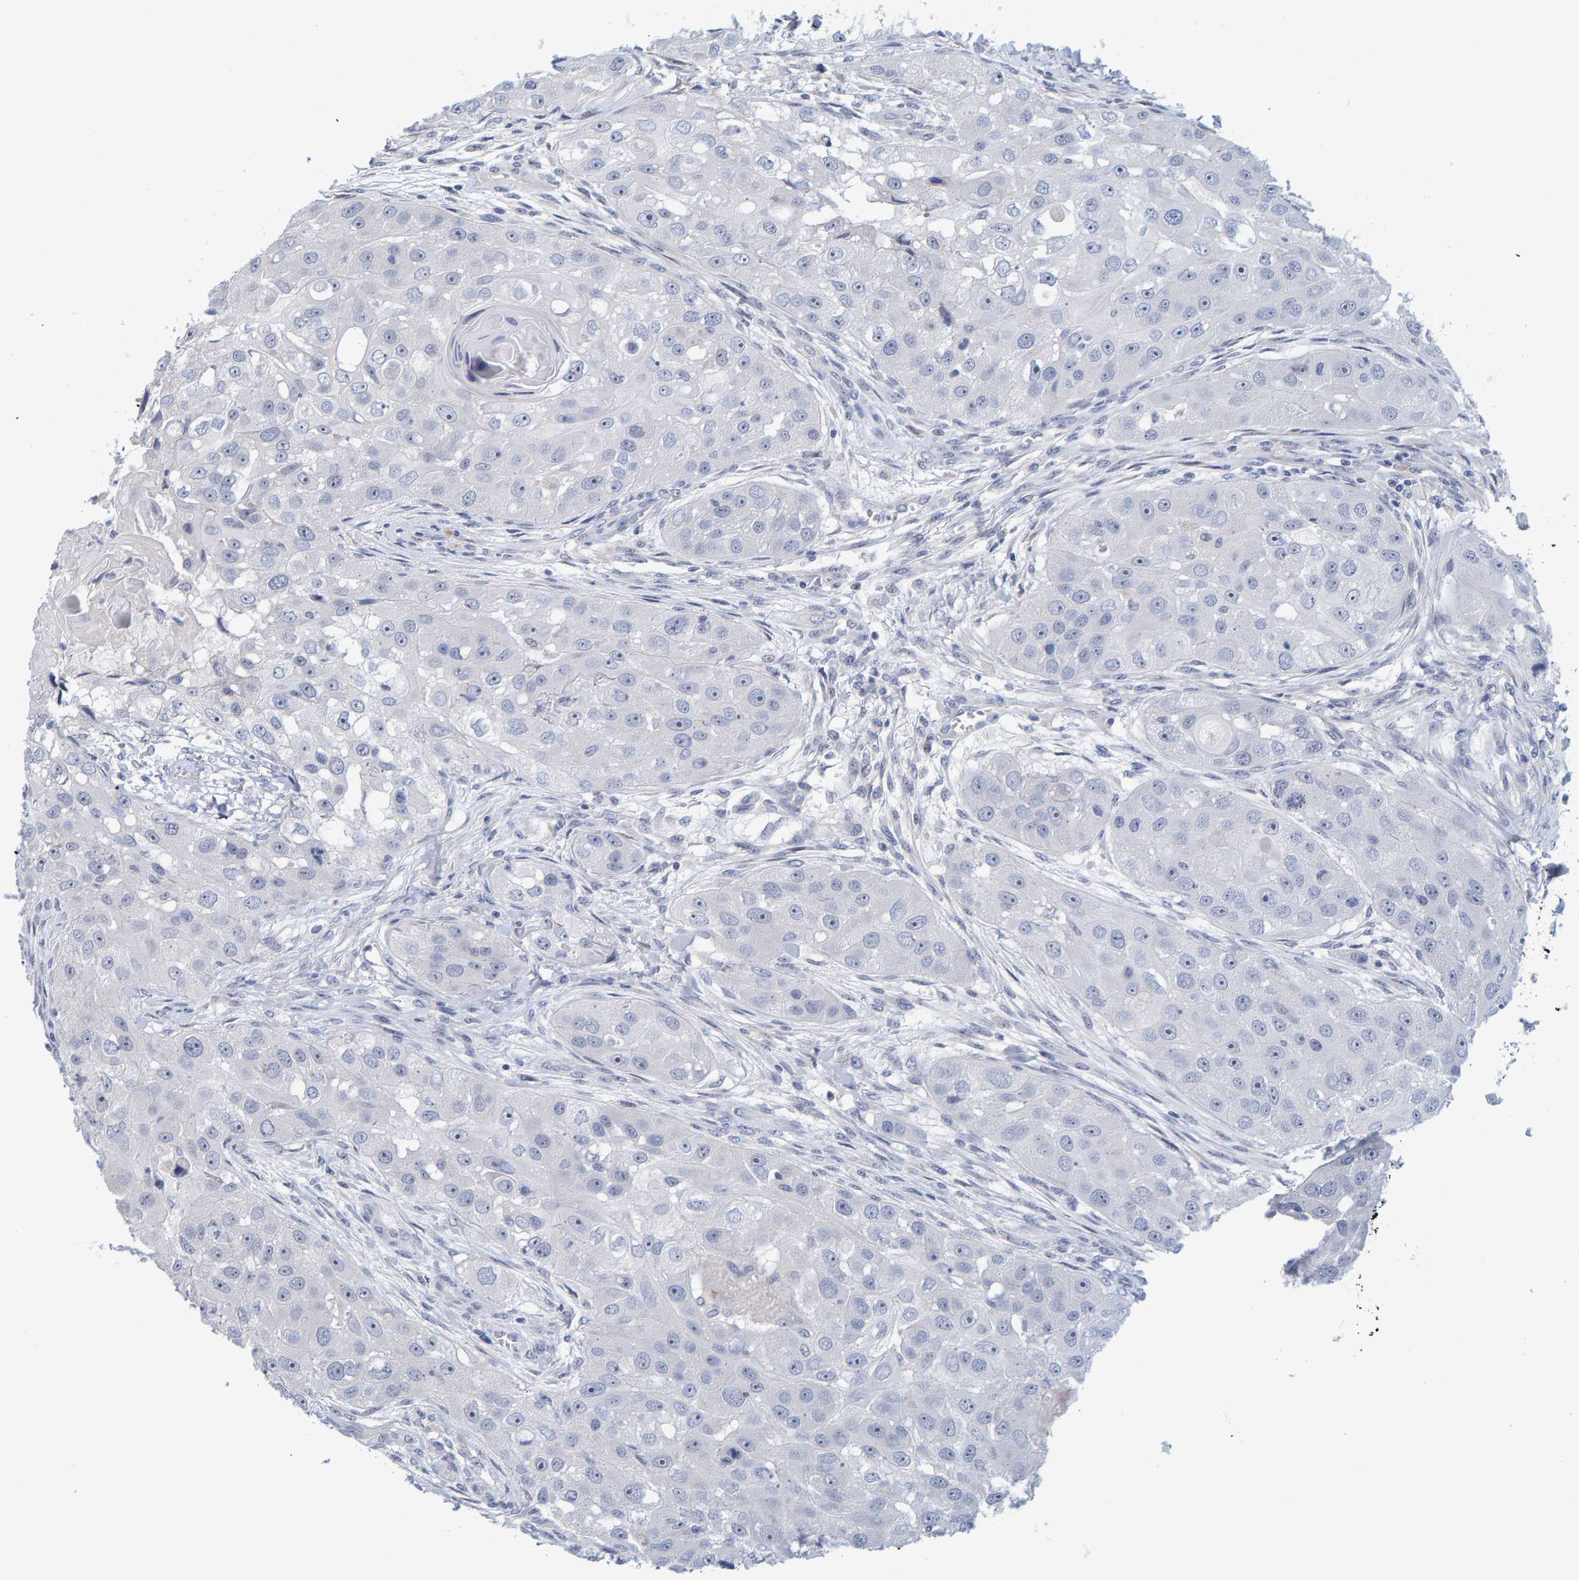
{"staining": {"intensity": "negative", "quantity": "none", "location": "none"}, "tissue": "head and neck cancer", "cell_type": "Tumor cells", "image_type": "cancer", "snomed": [{"axis": "morphology", "description": "Normal tissue, NOS"}, {"axis": "morphology", "description": "Squamous cell carcinoma, NOS"}, {"axis": "topography", "description": "Skeletal muscle"}, {"axis": "topography", "description": "Head-Neck"}], "caption": "DAB (3,3'-diaminobenzidine) immunohistochemical staining of head and neck squamous cell carcinoma exhibits no significant expression in tumor cells.", "gene": "ZNF77", "patient": {"sex": "male", "age": 51}}